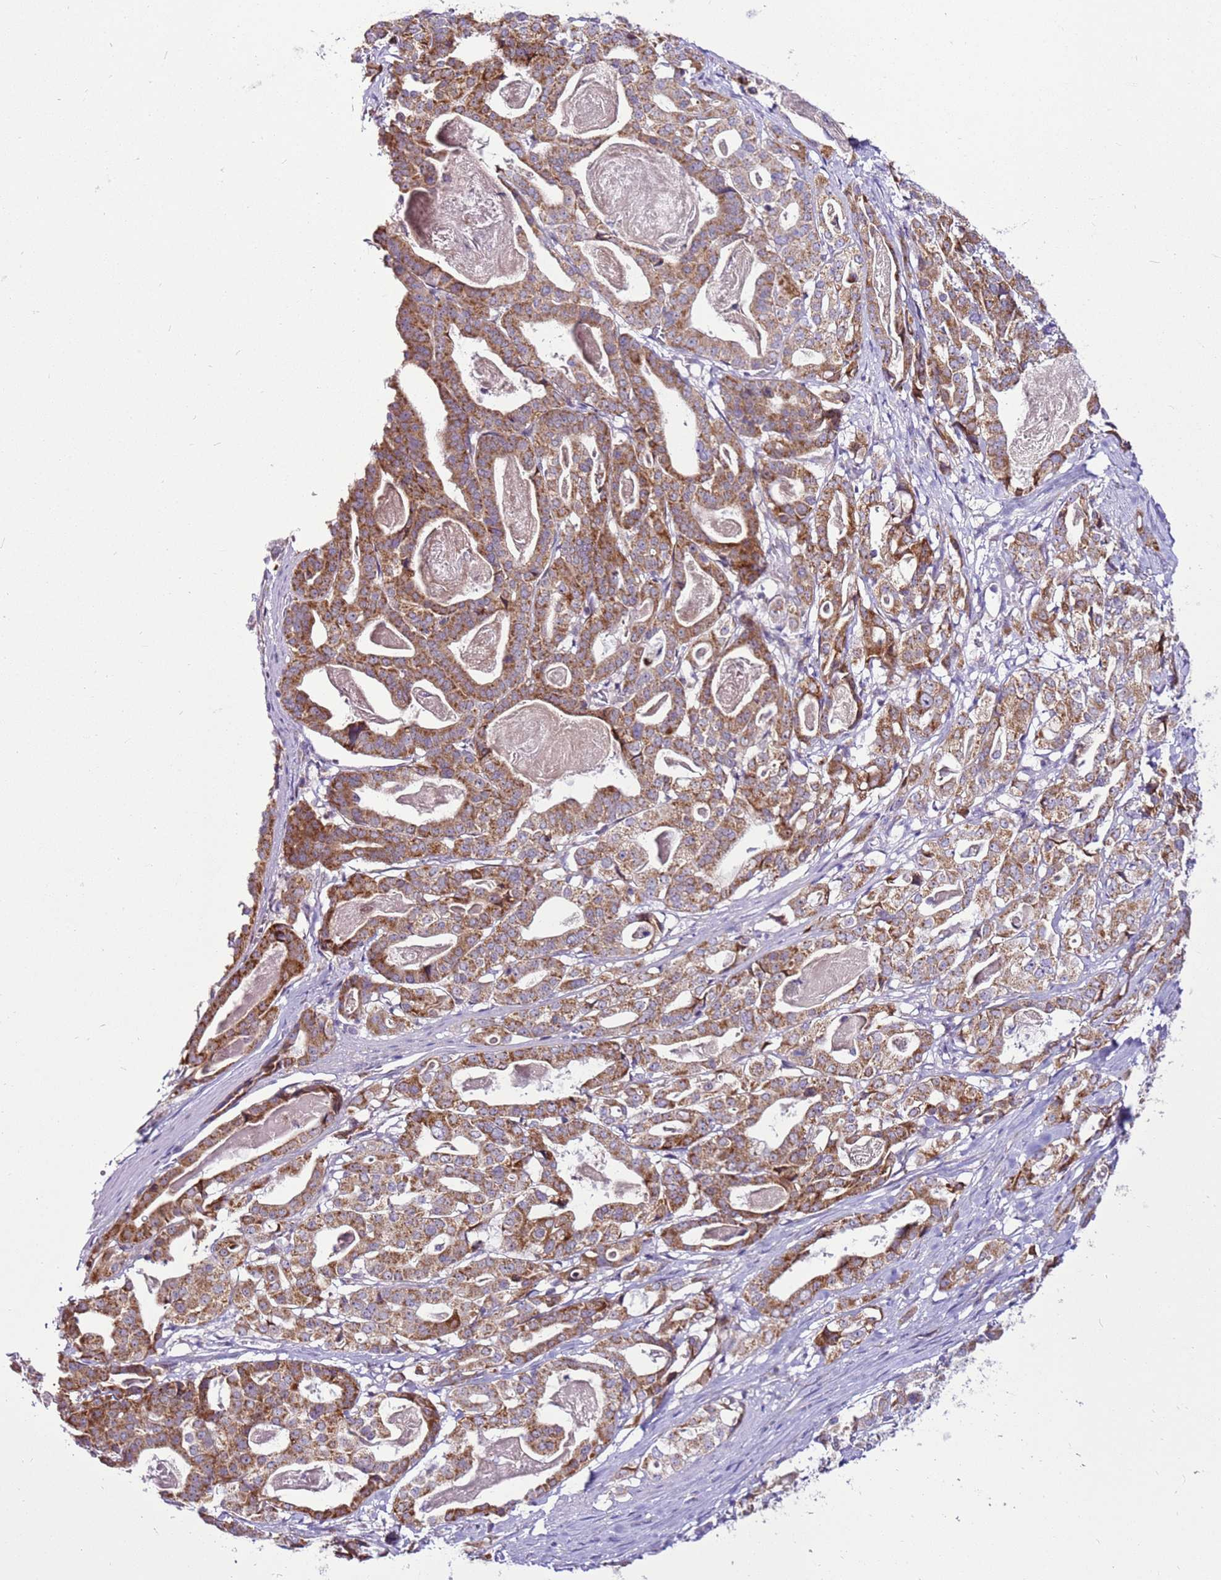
{"staining": {"intensity": "moderate", "quantity": ">75%", "location": "cytoplasmic/membranous"}, "tissue": "stomach cancer", "cell_type": "Tumor cells", "image_type": "cancer", "snomed": [{"axis": "morphology", "description": "Adenocarcinoma, NOS"}, {"axis": "topography", "description": "Stomach"}], "caption": "A photomicrograph of human adenocarcinoma (stomach) stained for a protein demonstrates moderate cytoplasmic/membranous brown staining in tumor cells.", "gene": "MRPL36", "patient": {"sex": "male", "age": 48}}